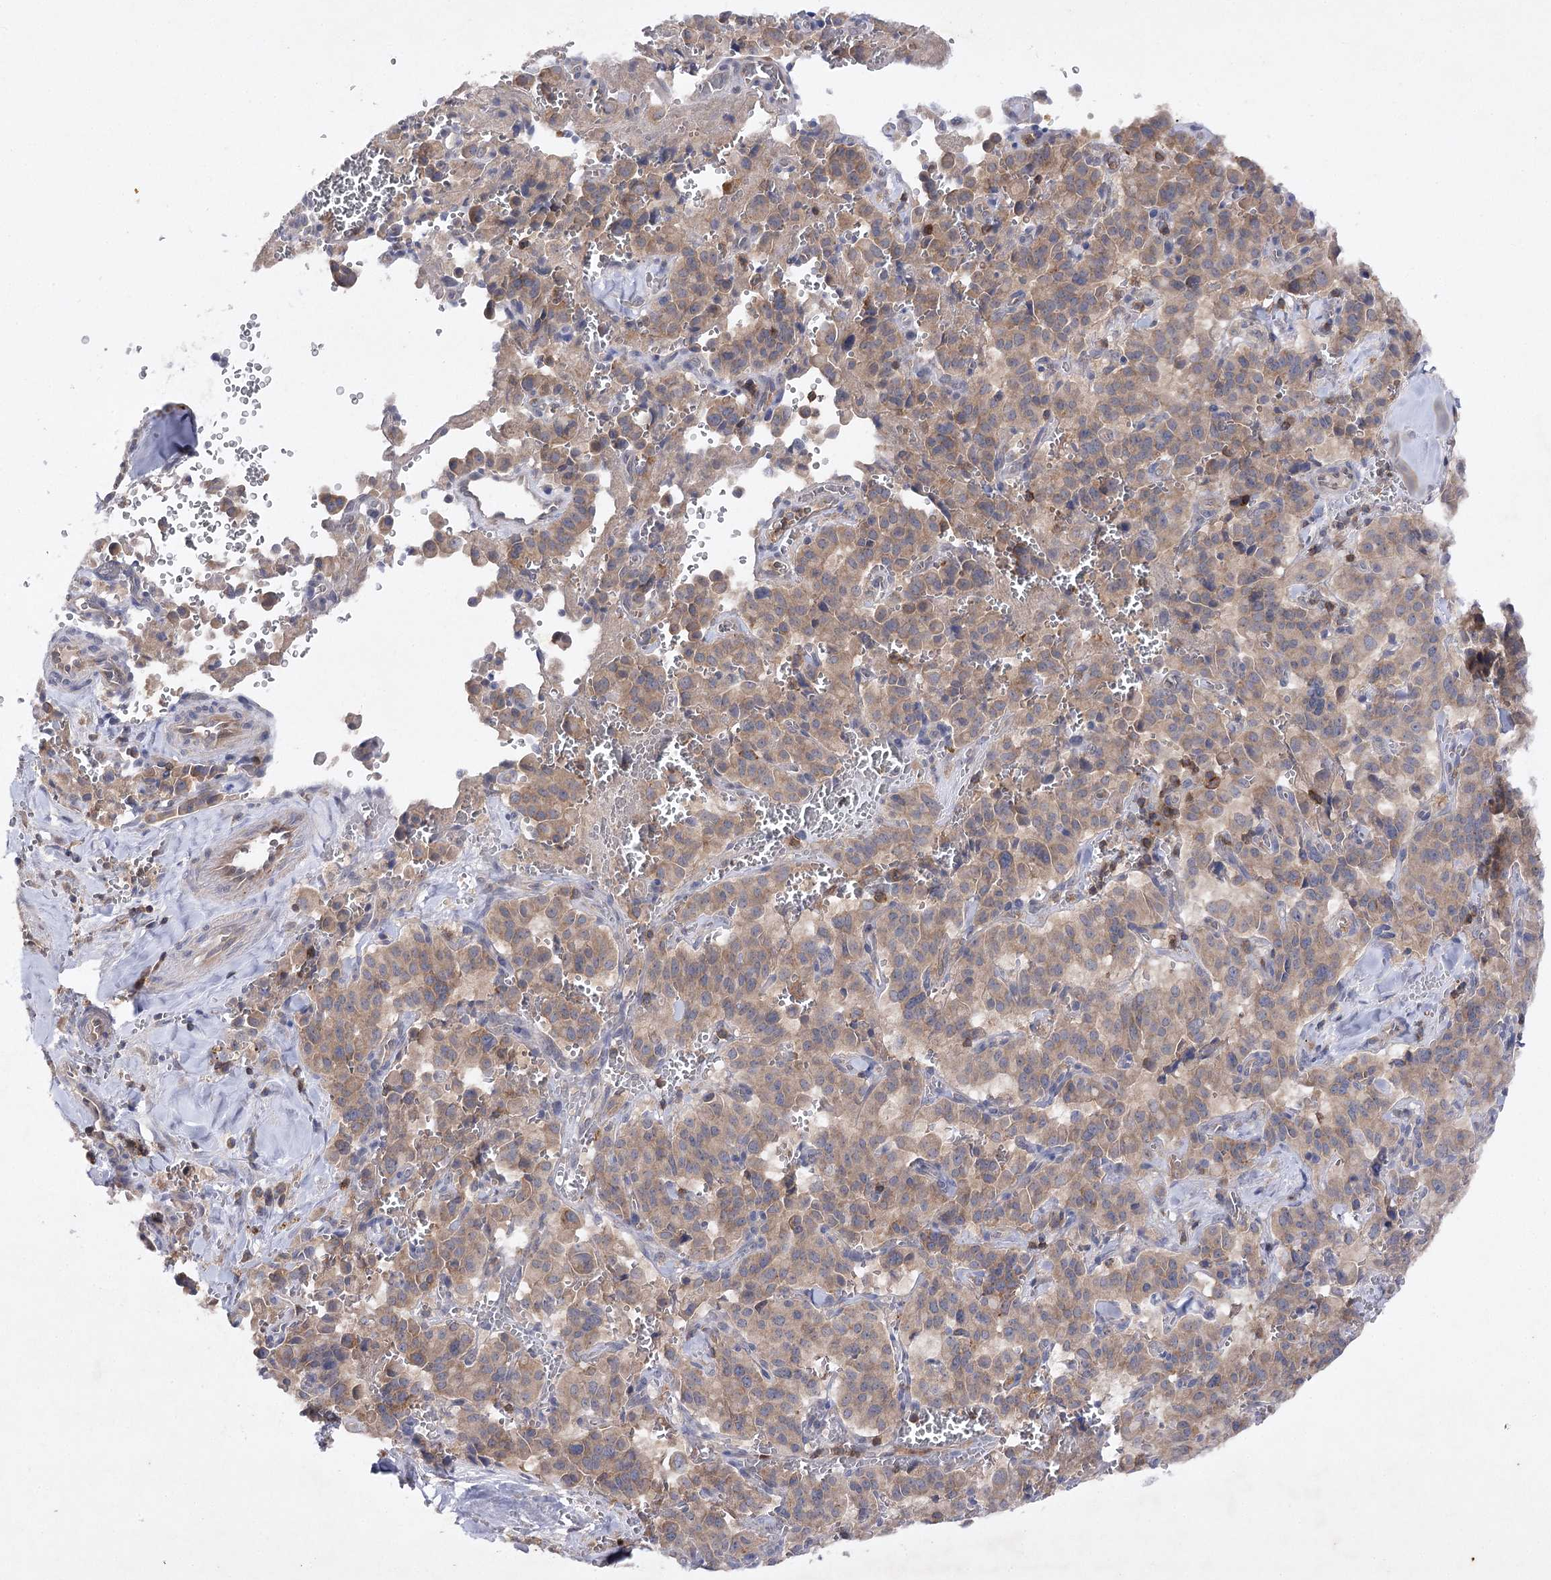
{"staining": {"intensity": "moderate", "quantity": ">75%", "location": "cytoplasmic/membranous"}, "tissue": "pancreatic cancer", "cell_type": "Tumor cells", "image_type": "cancer", "snomed": [{"axis": "morphology", "description": "Adenocarcinoma, NOS"}, {"axis": "topography", "description": "Pancreas"}], "caption": "DAB (3,3'-diaminobenzidine) immunohistochemical staining of human adenocarcinoma (pancreatic) reveals moderate cytoplasmic/membranous protein expression in about >75% of tumor cells. (IHC, brightfield microscopy, high magnification).", "gene": "BCR", "patient": {"sex": "male", "age": 65}}